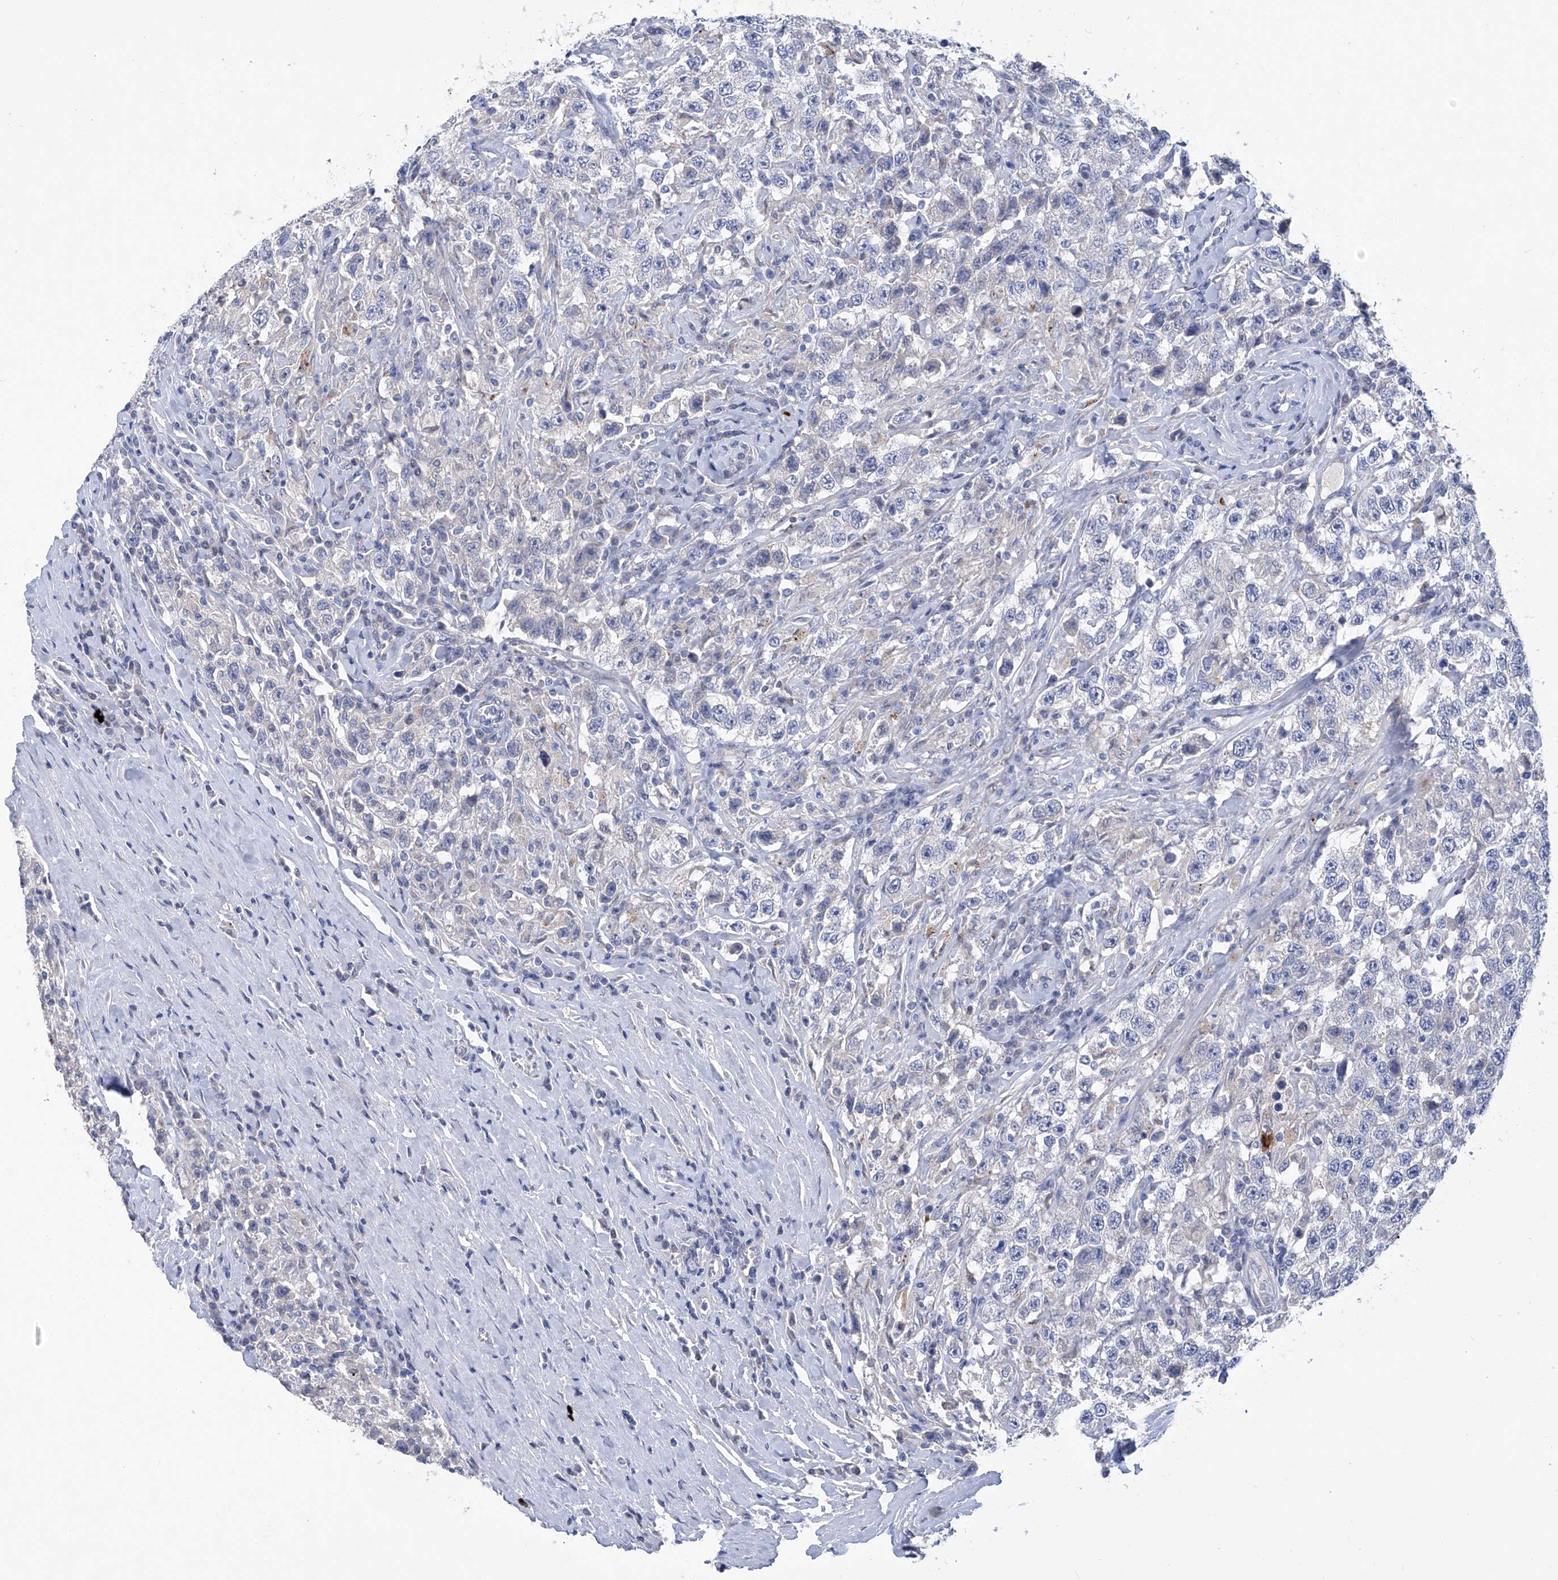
{"staining": {"intensity": "negative", "quantity": "none", "location": "none"}, "tissue": "testis cancer", "cell_type": "Tumor cells", "image_type": "cancer", "snomed": [{"axis": "morphology", "description": "Seminoma, NOS"}, {"axis": "topography", "description": "Testis"}], "caption": "Protein analysis of seminoma (testis) exhibits no significant positivity in tumor cells.", "gene": "PHF20", "patient": {"sex": "male", "age": 41}}